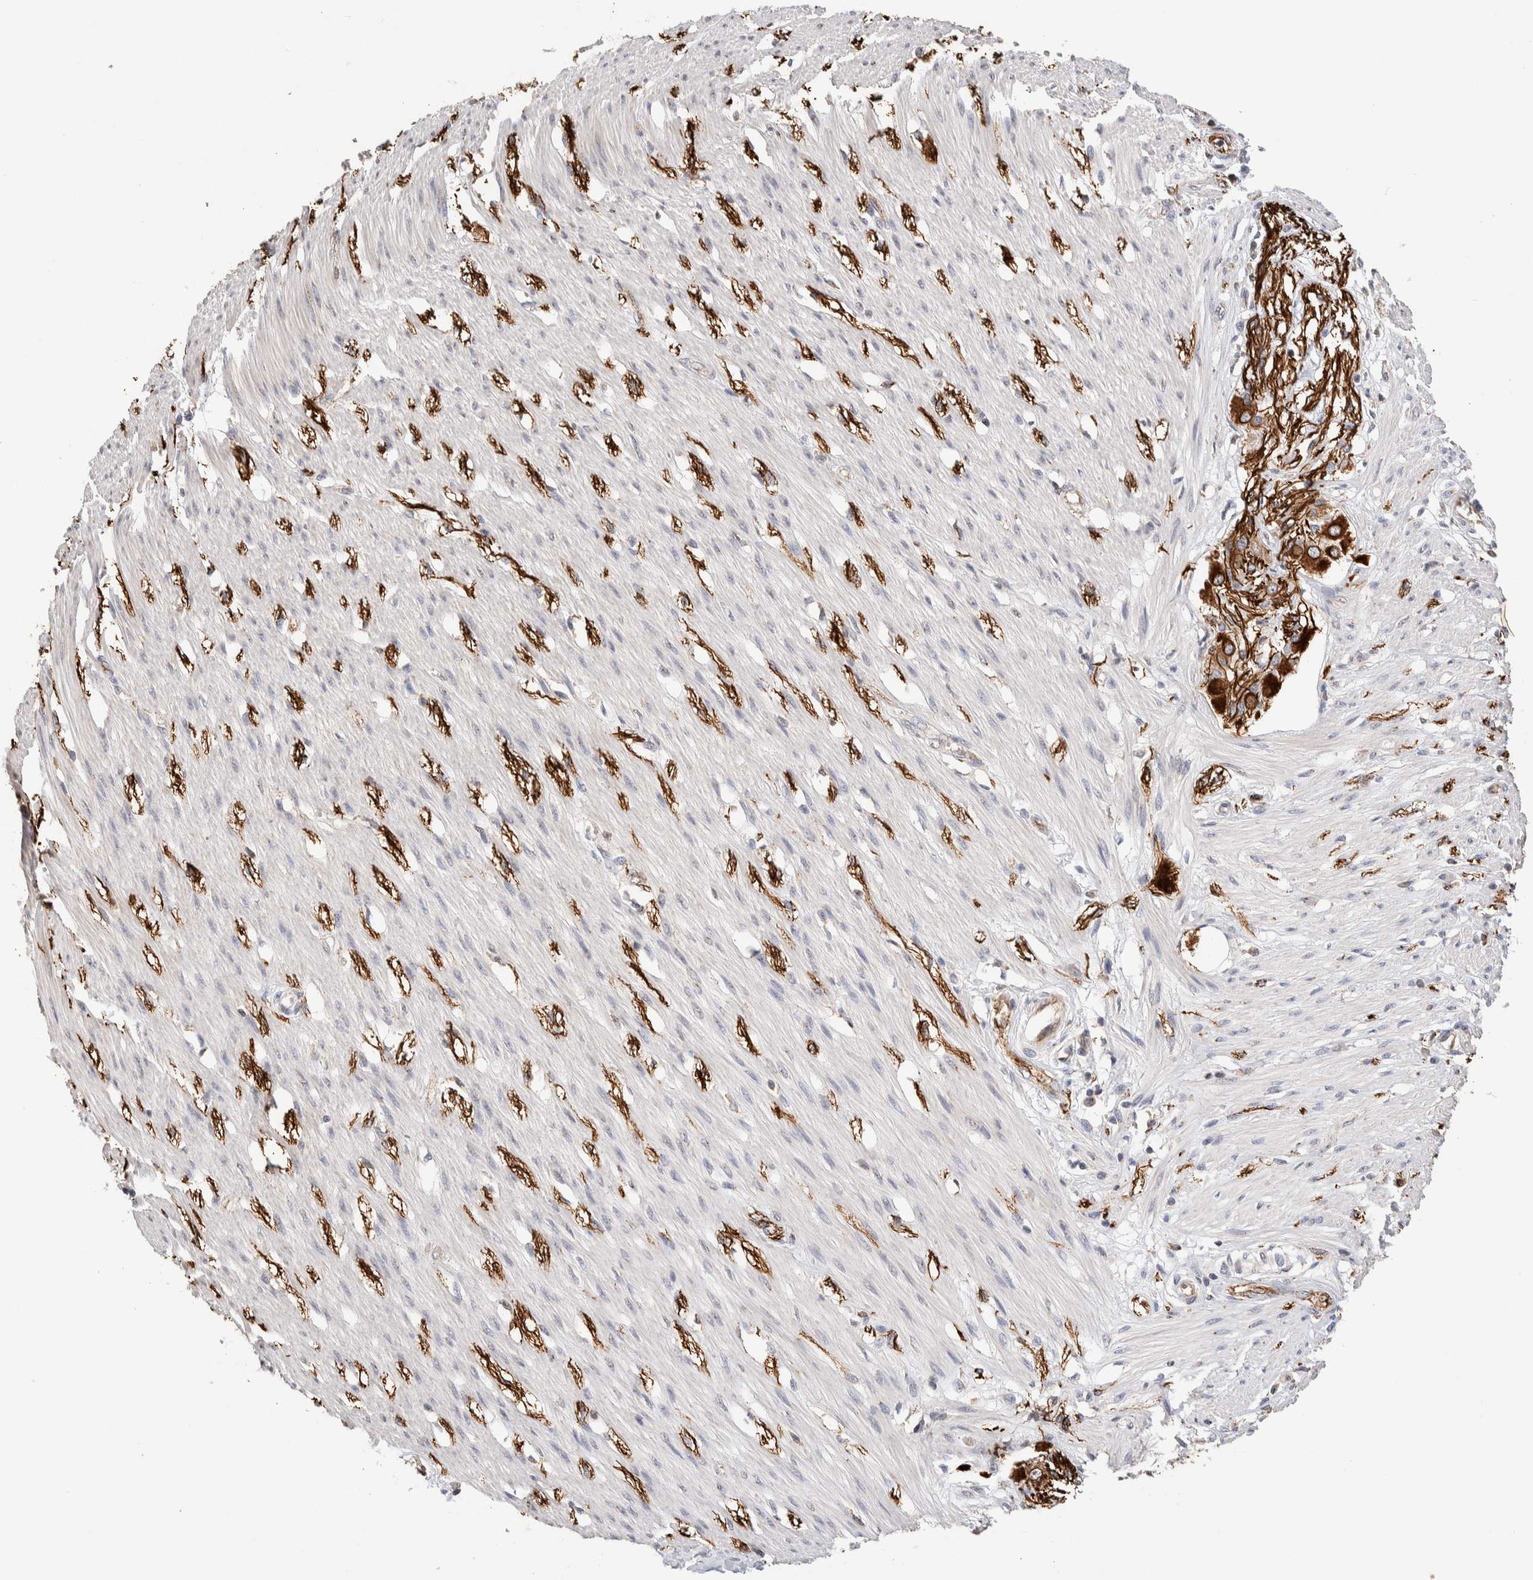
{"staining": {"intensity": "weak", "quantity": "<25%", "location": "cytoplasmic/membranous"}, "tissue": "smooth muscle", "cell_type": "Smooth muscle cells", "image_type": "normal", "snomed": [{"axis": "morphology", "description": "Normal tissue, NOS"}, {"axis": "morphology", "description": "Adenocarcinoma, NOS"}, {"axis": "topography", "description": "Smooth muscle"}, {"axis": "topography", "description": "Colon"}], "caption": "An IHC histopathology image of unremarkable smooth muscle is shown. There is no staining in smooth muscle cells of smooth muscle. The staining was performed using DAB (3,3'-diaminobenzidine) to visualize the protein expression in brown, while the nuclei were stained in blue with hematoxylin (Magnification: 20x).", "gene": "NSMAF", "patient": {"sex": "male", "age": 14}}